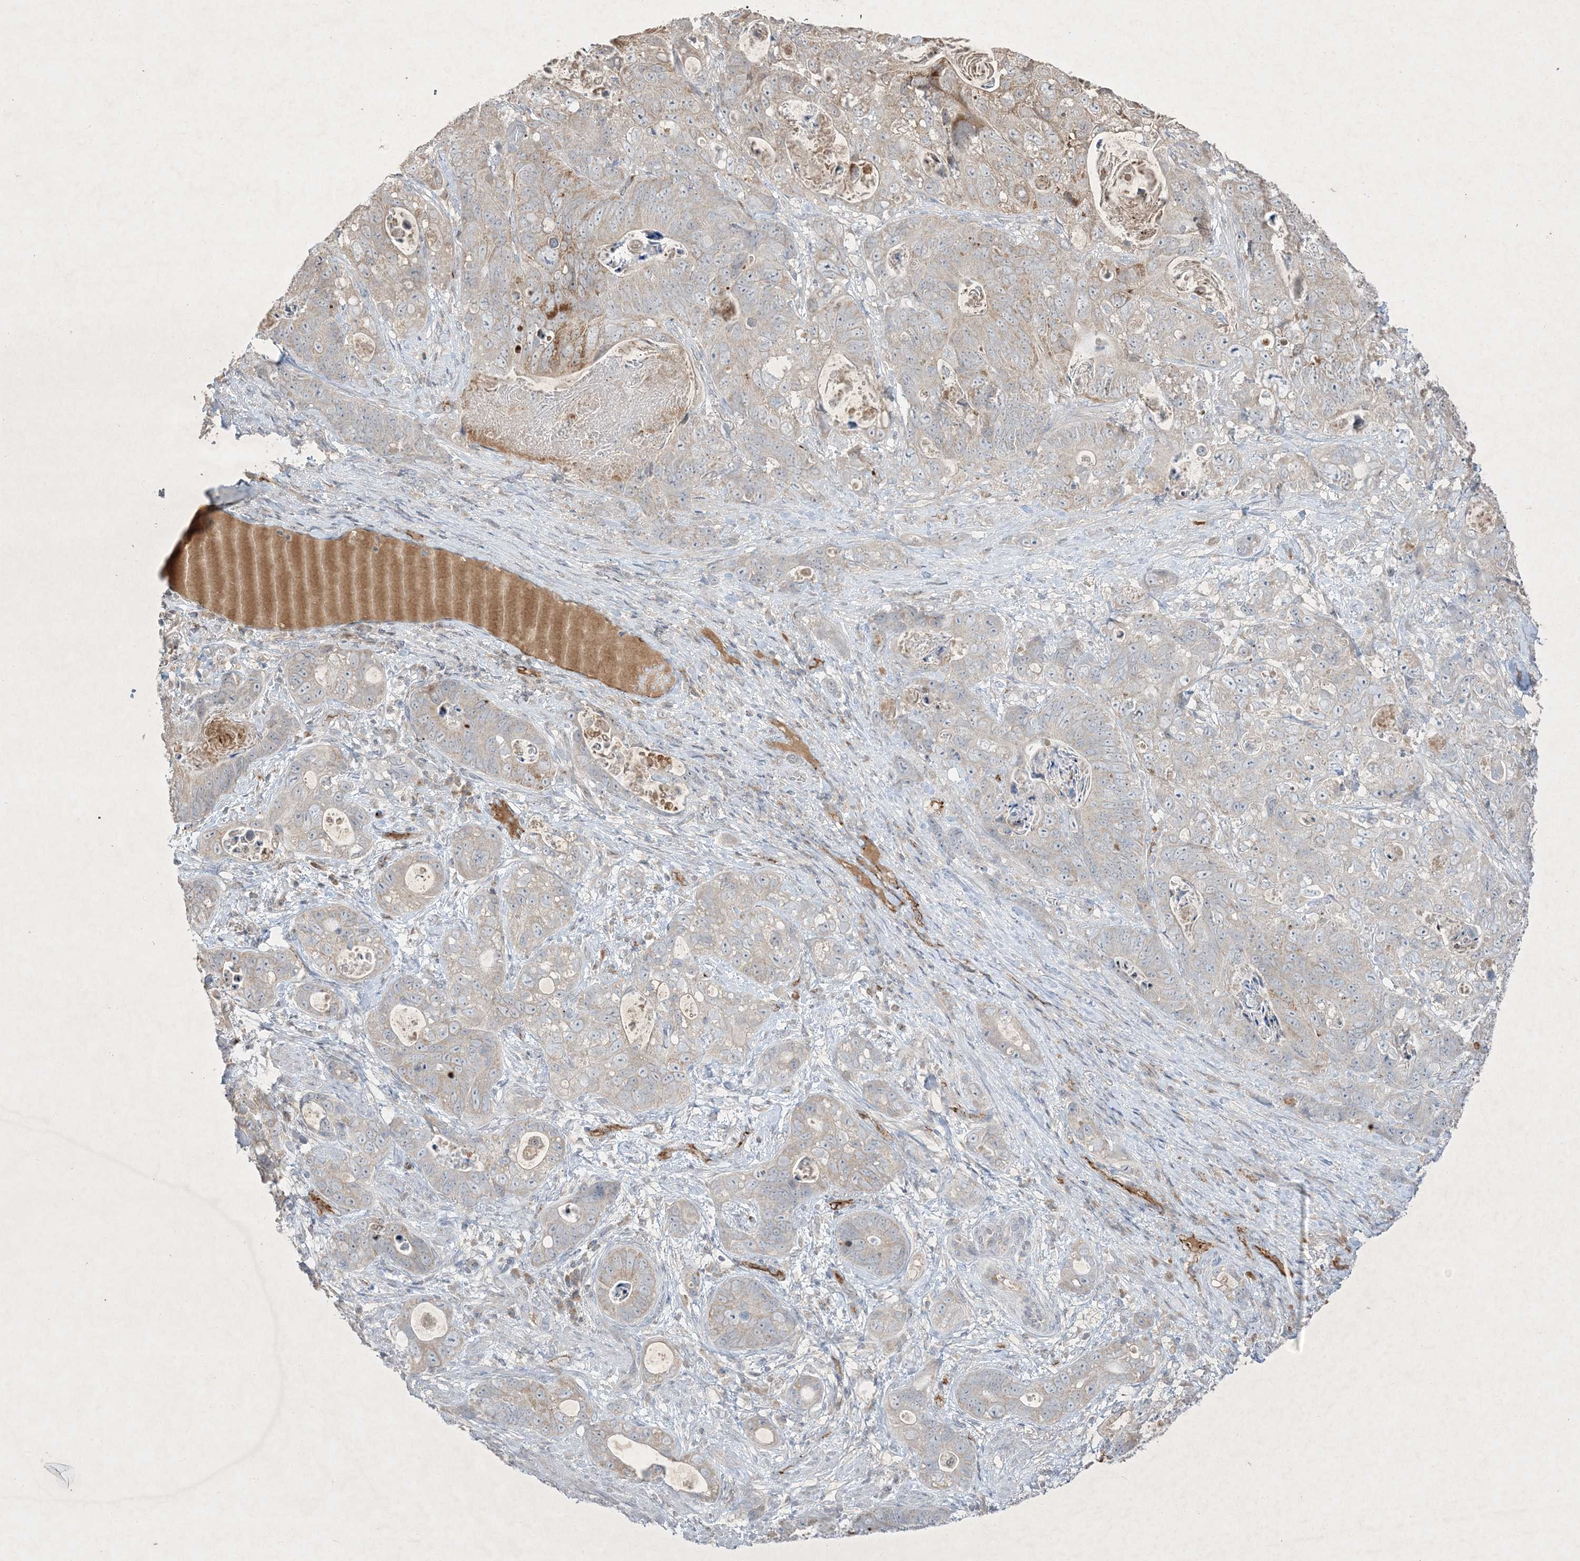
{"staining": {"intensity": "weak", "quantity": "<25%", "location": "cytoplasmic/membranous"}, "tissue": "stomach cancer", "cell_type": "Tumor cells", "image_type": "cancer", "snomed": [{"axis": "morphology", "description": "Normal tissue, NOS"}, {"axis": "morphology", "description": "Adenocarcinoma, NOS"}, {"axis": "topography", "description": "Stomach"}], "caption": "Immunohistochemistry of human adenocarcinoma (stomach) reveals no positivity in tumor cells.", "gene": "PRSS36", "patient": {"sex": "female", "age": 89}}